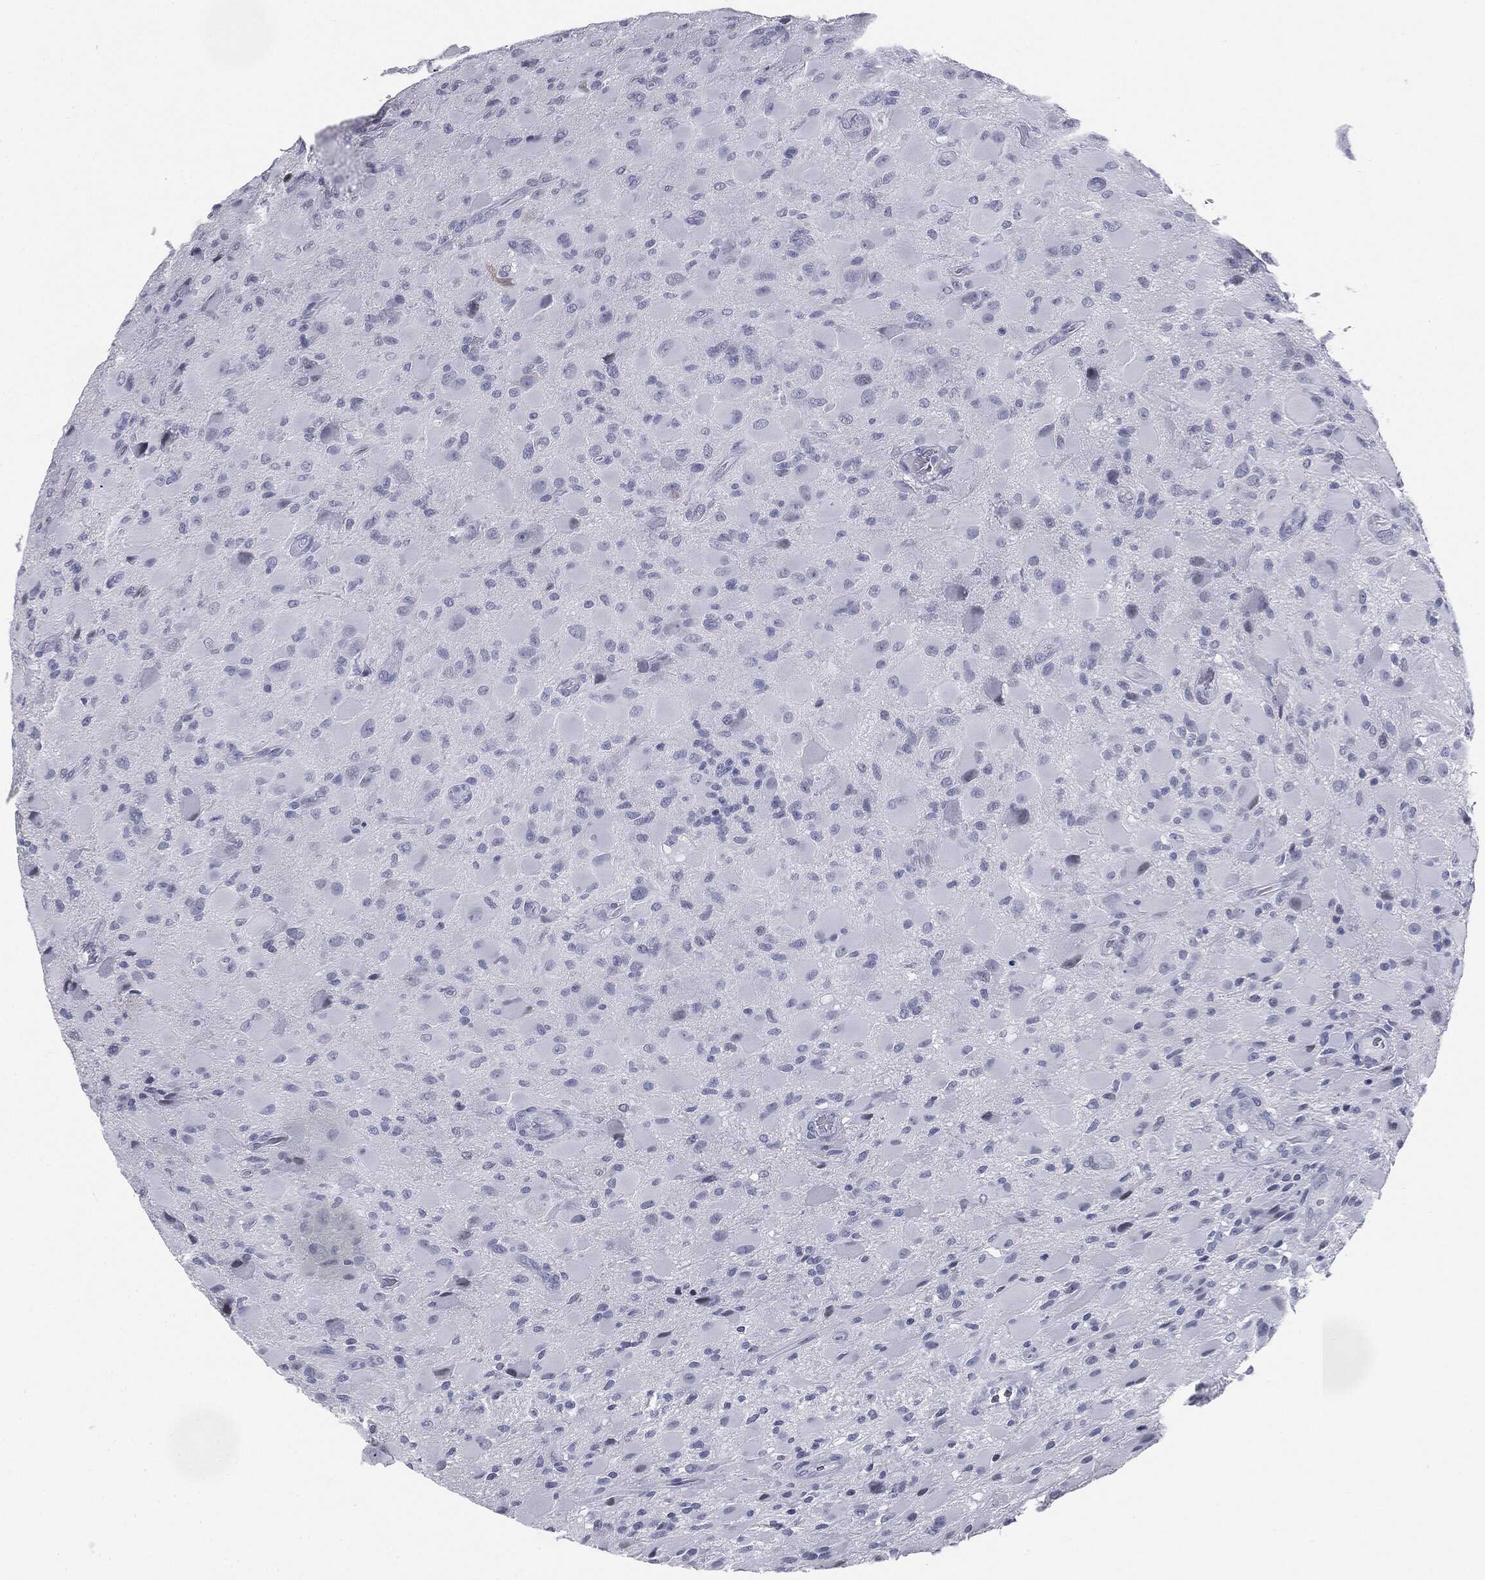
{"staining": {"intensity": "negative", "quantity": "none", "location": "none"}, "tissue": "glioma", "cell_type": "Tumor cells", "image_type": "cancer", "snomed": [{"axis": "morphology", "description": "Glioma, malignant, High grade"}, {"axis": "topography", "description": "Cerebral cortex"}], "caption": "Tumor cells show no significant protein positivity in glioma.", "gene": "TPO", "patient": {"sex": "male", "age": 35}}